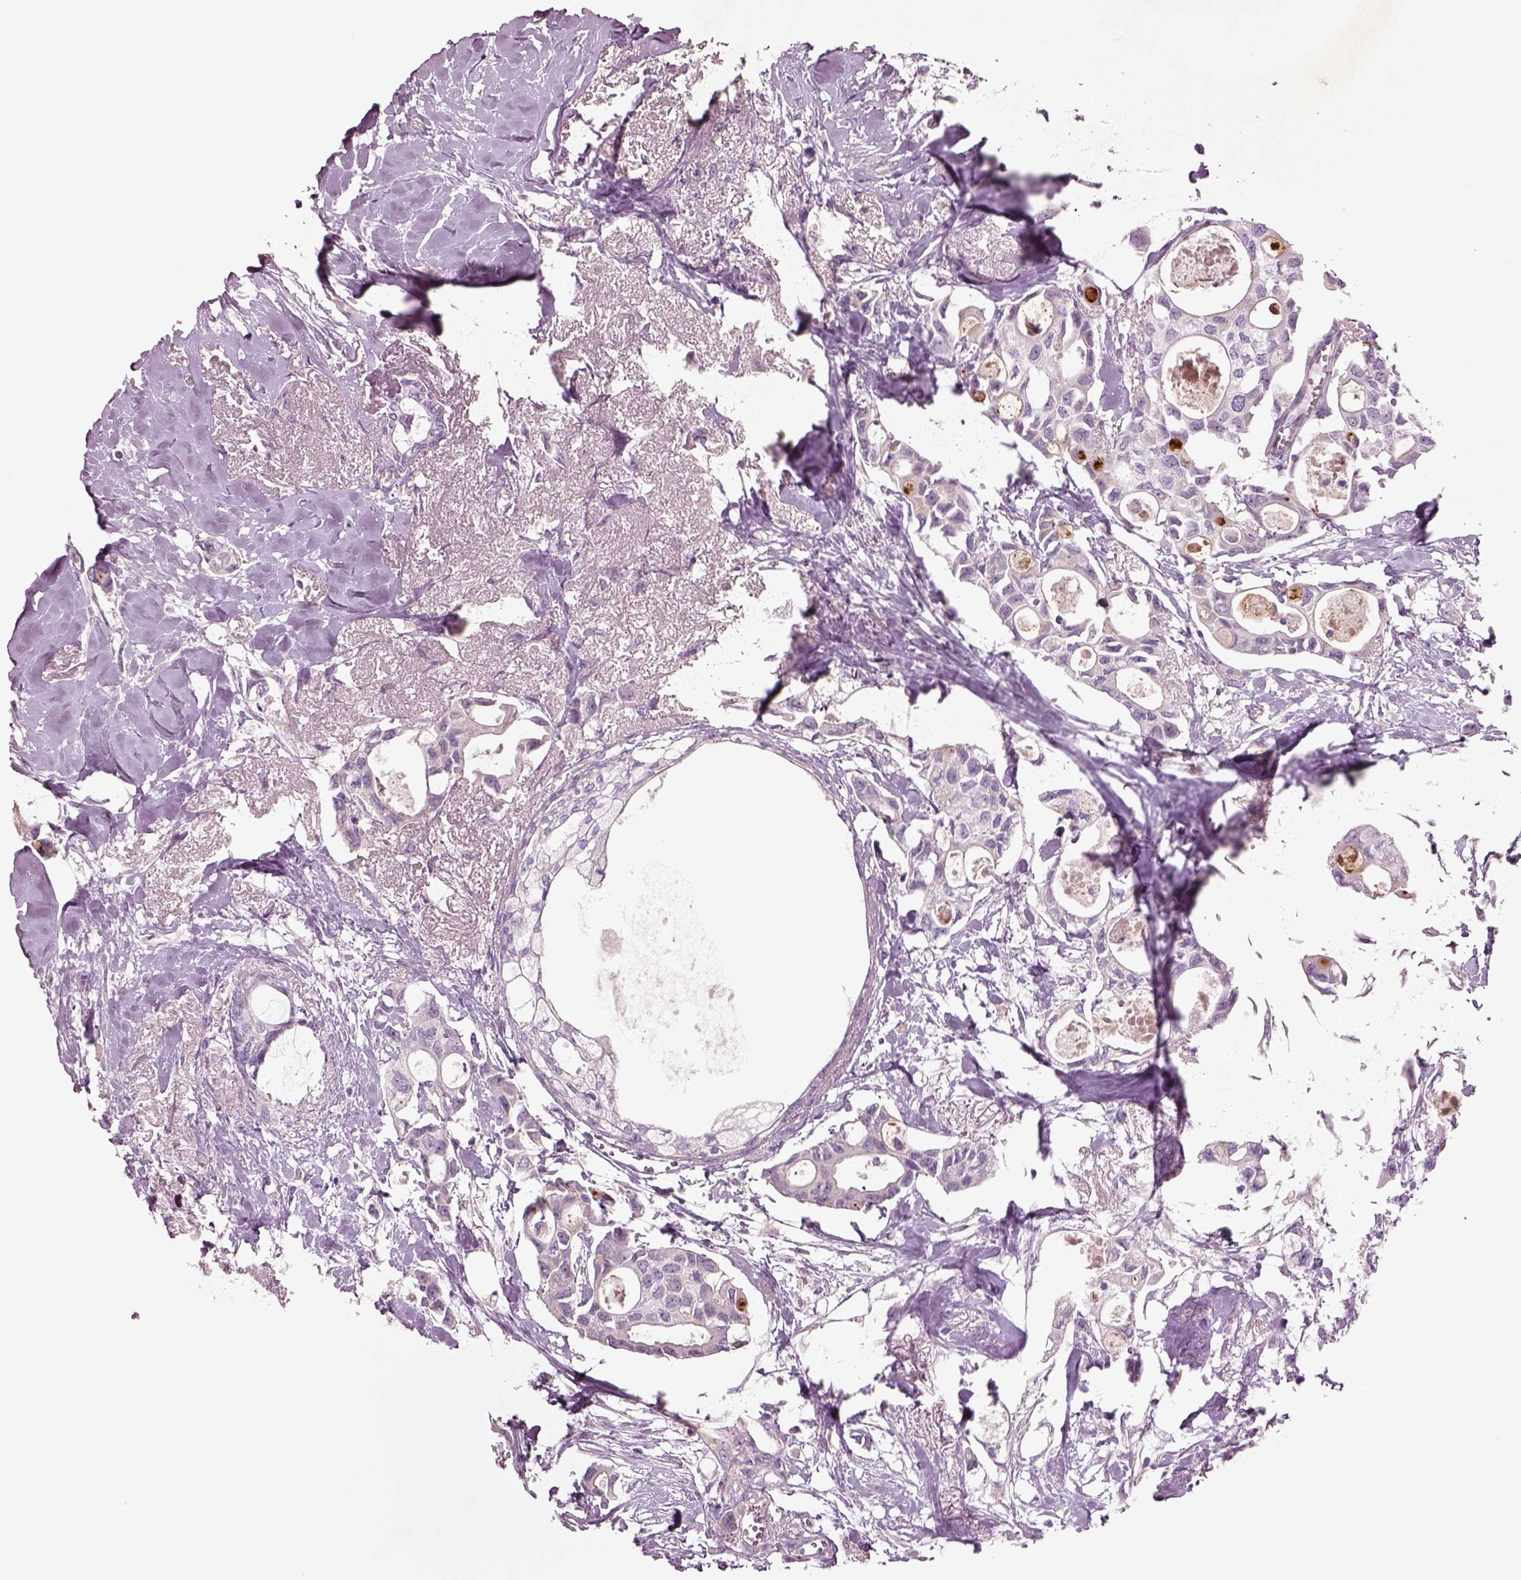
{"staining": {"intensity": "negative", "quantity": "none", "location": "none"}, "tissue": "breast cancer", "cell_type": "Tumor cells", "image_type": "cancer", "snomed": [{"axis": "morphology", "description": "Duct carcinoma"}, {"axis": "topography", "description": "Breast"}], "caption": "This is an immunohistochemistry image of breast cancer. There is no positivity in tumor cells.", "gene": "DUOXA2", "patient": {"sex": "female", "age": 83}}